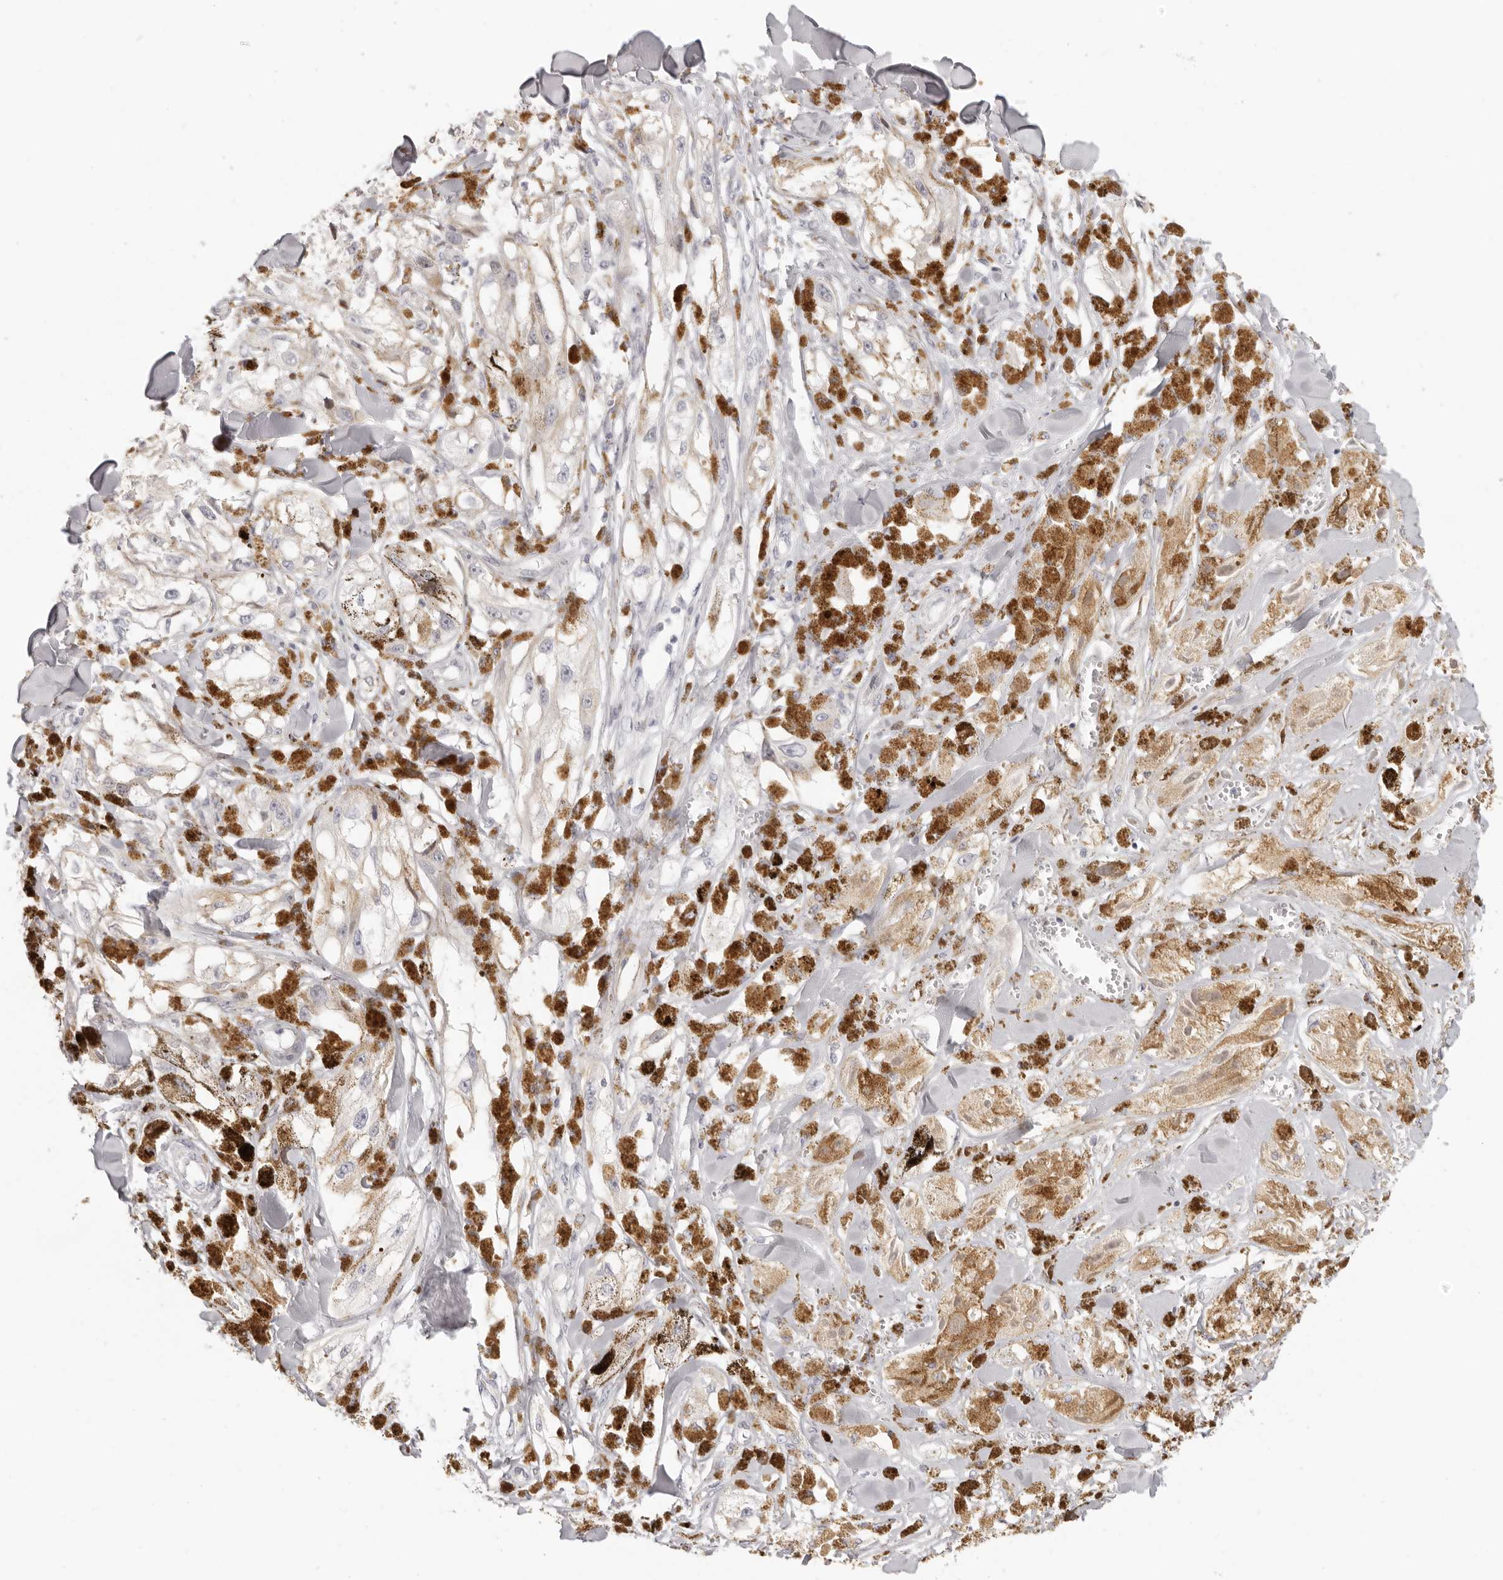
{"staining": {"intensity": "negative", "quantity": "none", "location": "none"}, "tissue": "melanoma", "cell_type": "Tumor cells", "image_type": "cancer", "snomed": [{"axis": "morphology", "description": "Malignant melanoma, NOS"}, {"axis": "topography", "description": "Skin"}], "caption": "A high-resolution histopathology image shows immunohistochemistry (IHC) staining of malignant melanoma, which displays no significant expression in tumor cells. (Brightfield microscopy of DAB (3,3'-diaminobenzidine) IHC at high magnification).", "gene": "RXFP1", "patient": {"sex": "male", "age": 88}}